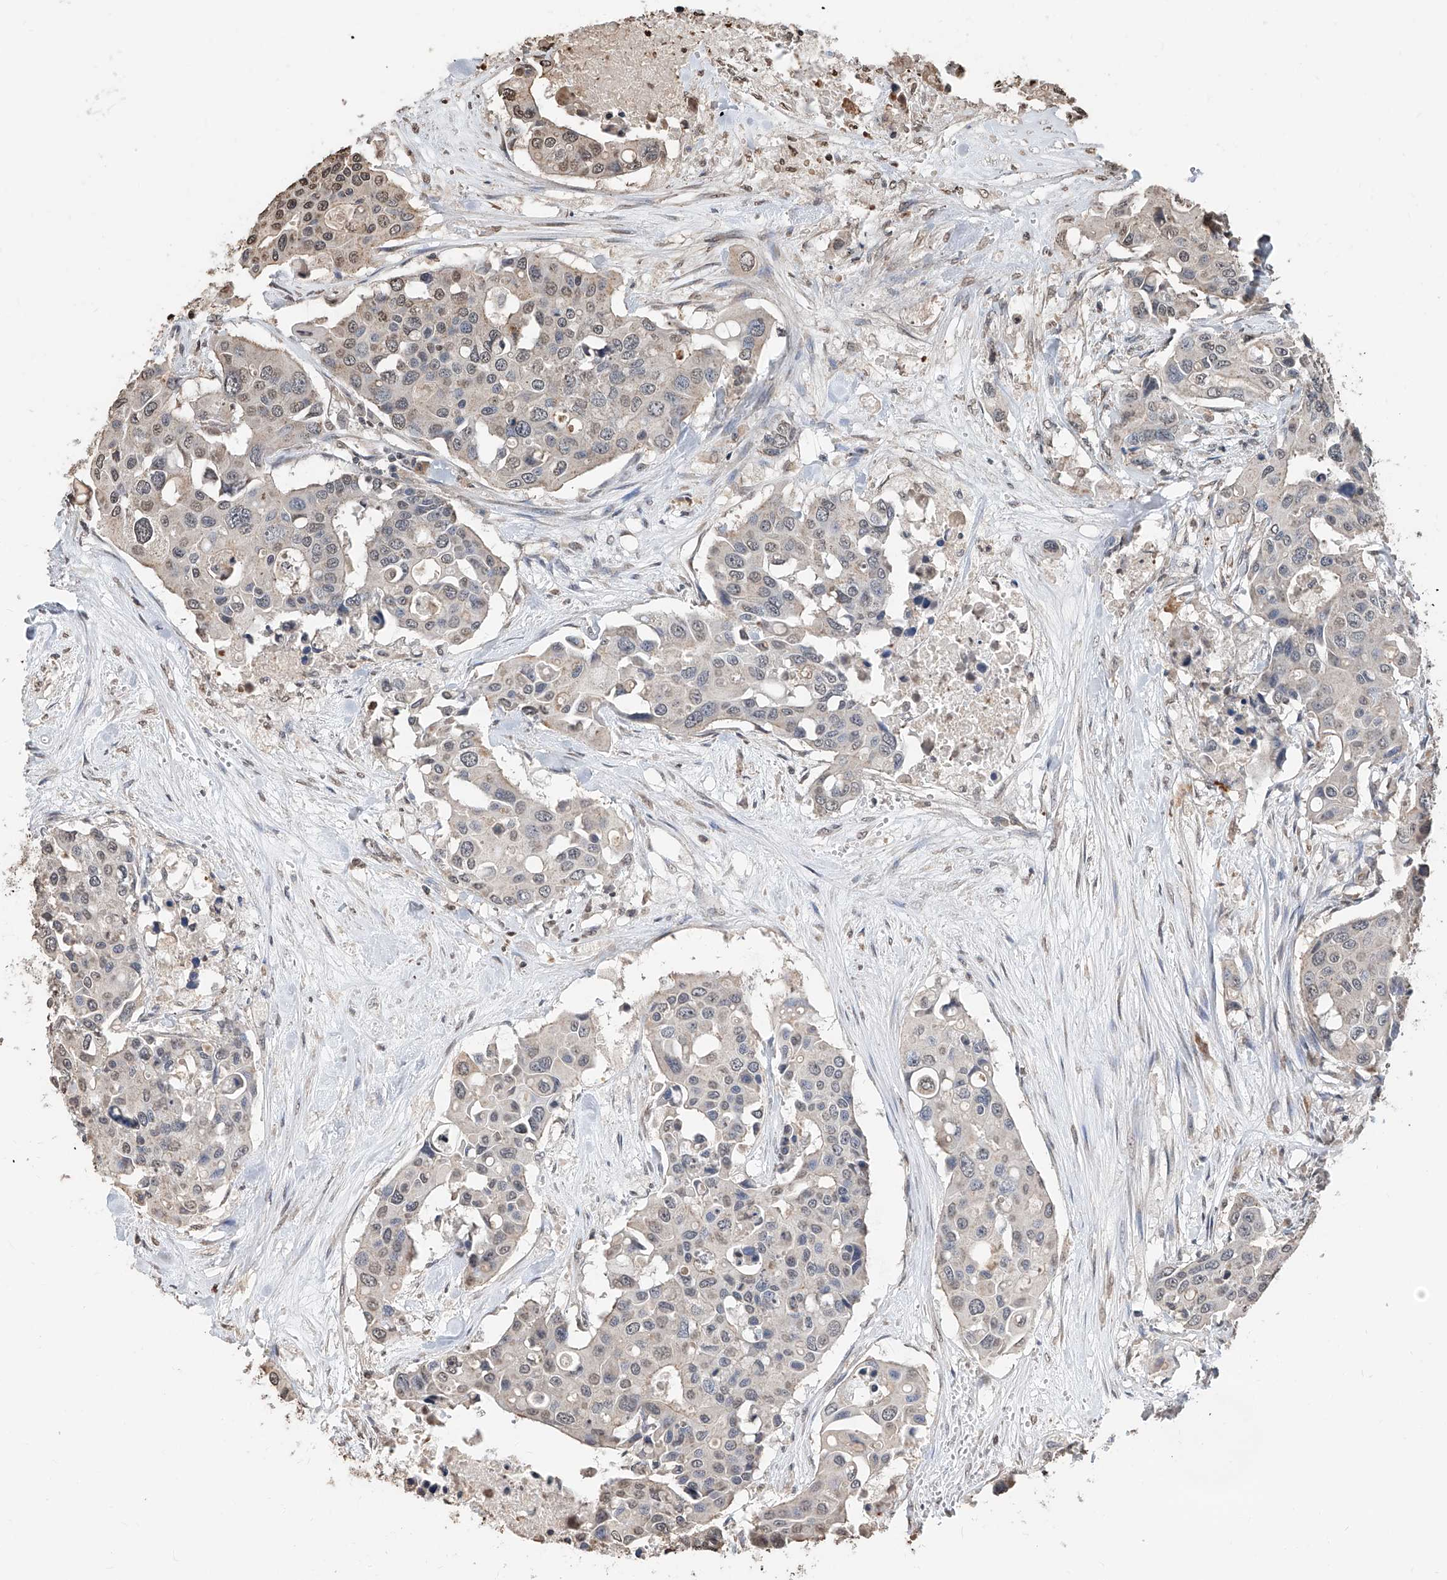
{"staining": {"intensity": "weak", "quantity": "<25%", "location": "nuclear"}, "tissue": "colorectal cancer", "cell_type": "Tumor cells", "image_type": "cancer", "snomed": [{"axis": "morphology", "description": "Adenocarcinoma, NOS"}, {"axis": "topography", "description": "Colon"}], "caption": "There is no significant staining in tumor cells of colorectal adenocarcinoma. (DAB (3,3'-diaminobenzidine) immunohistochemistry, high magnification).", "gene": "RP9", "patient": {"sex": "male", "age": 77}}